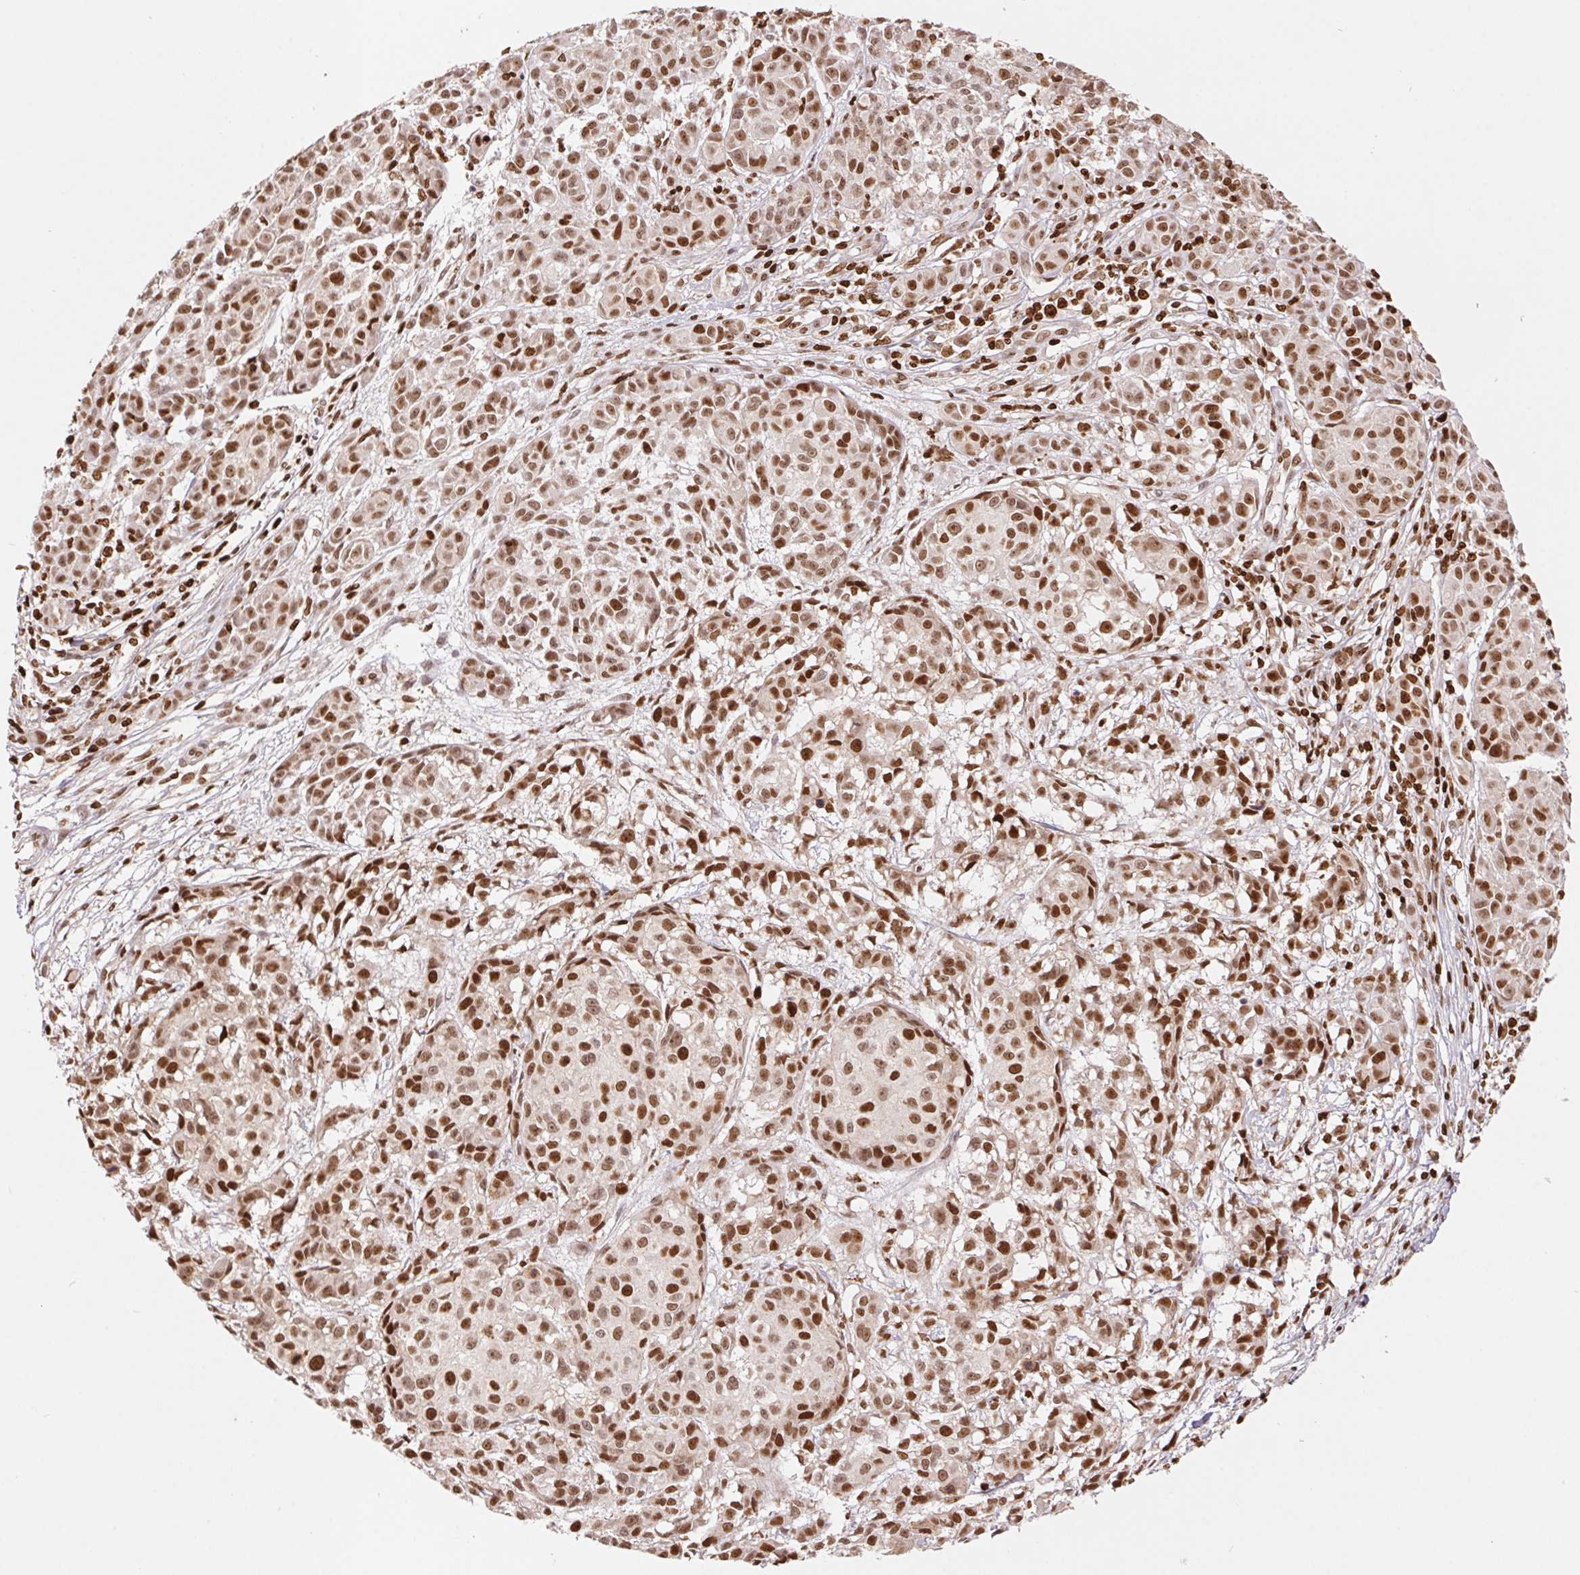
{"staining": {"intensity": "moderate", "quantity": ">75%", "location": "nuclear"}, "tissue": "melanoma", "cell_type": "Tumor cells", "image_type": "cancer", "snomed": [{"axis": "morphology", "description": "Malignant melanoma, NOS"}, {"axis": "topography", "description": "Skin"}], "caption": "Protein analysis of melanoma tissue demonstrates moderate nuclear staining in about >75% of tumor cells.", "gene": "POLD3", "patient": {"sex": "male", "age": 48}}